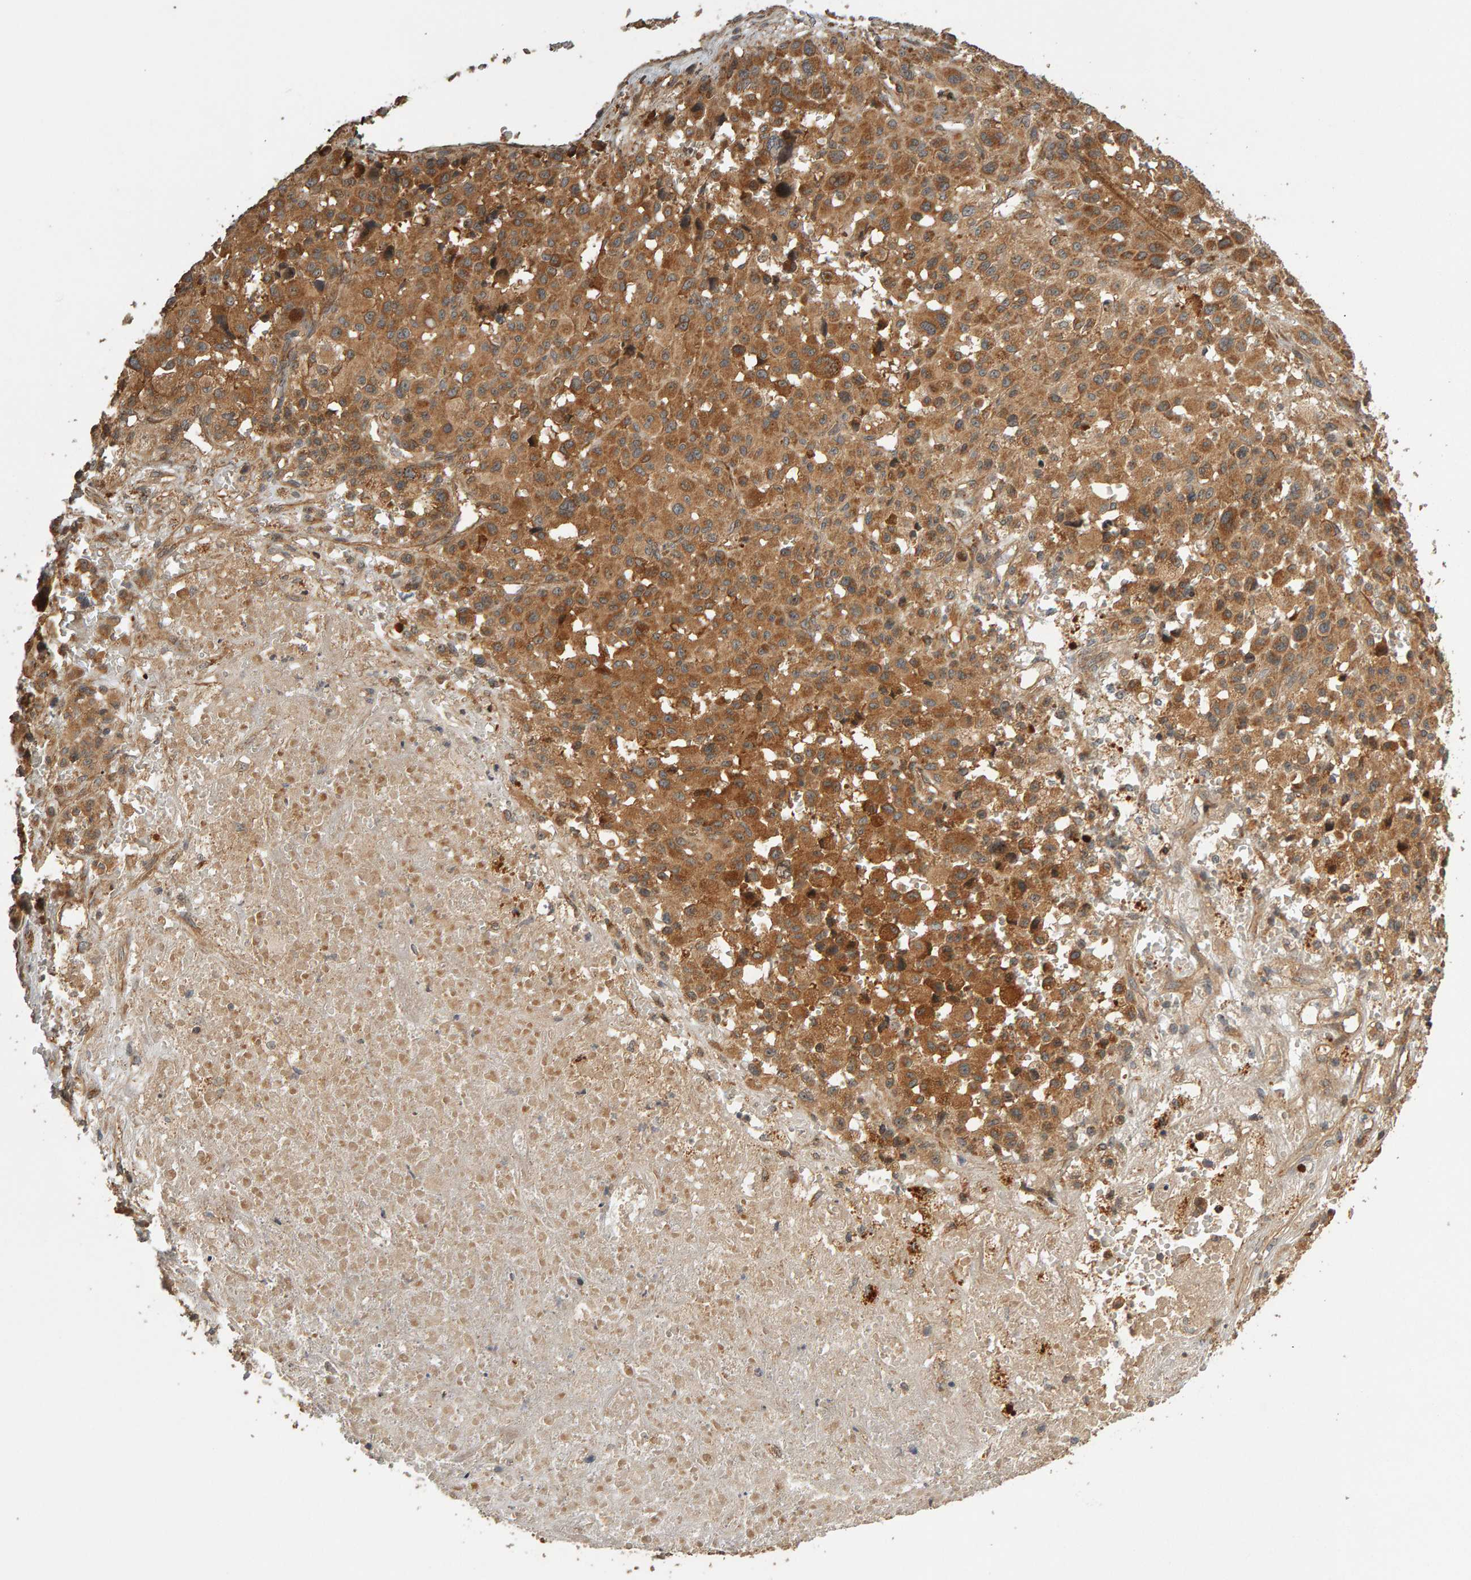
{"staining": {"intensity": "moderate", "quantity": ">75%", "location": "cytoplasmic/membranous"}, "tissue": "melanoma", "cell_type": "Tumor cells", "image_type": "cancer", "snomed": [{"axis": "morphology", "description": "Malignant melanoma, Metastatic site"}, {"axis": "topography", "description": "Skin"}], "caption": "Brown immunohistochemical staining in human malignant melanoma (metastatic site) reveals moderate cytoplasmic/membranous expression in about >75% of tumor cells.", "gene": "ZFAND1", "patient": {"sex": "female", "age": 74}}